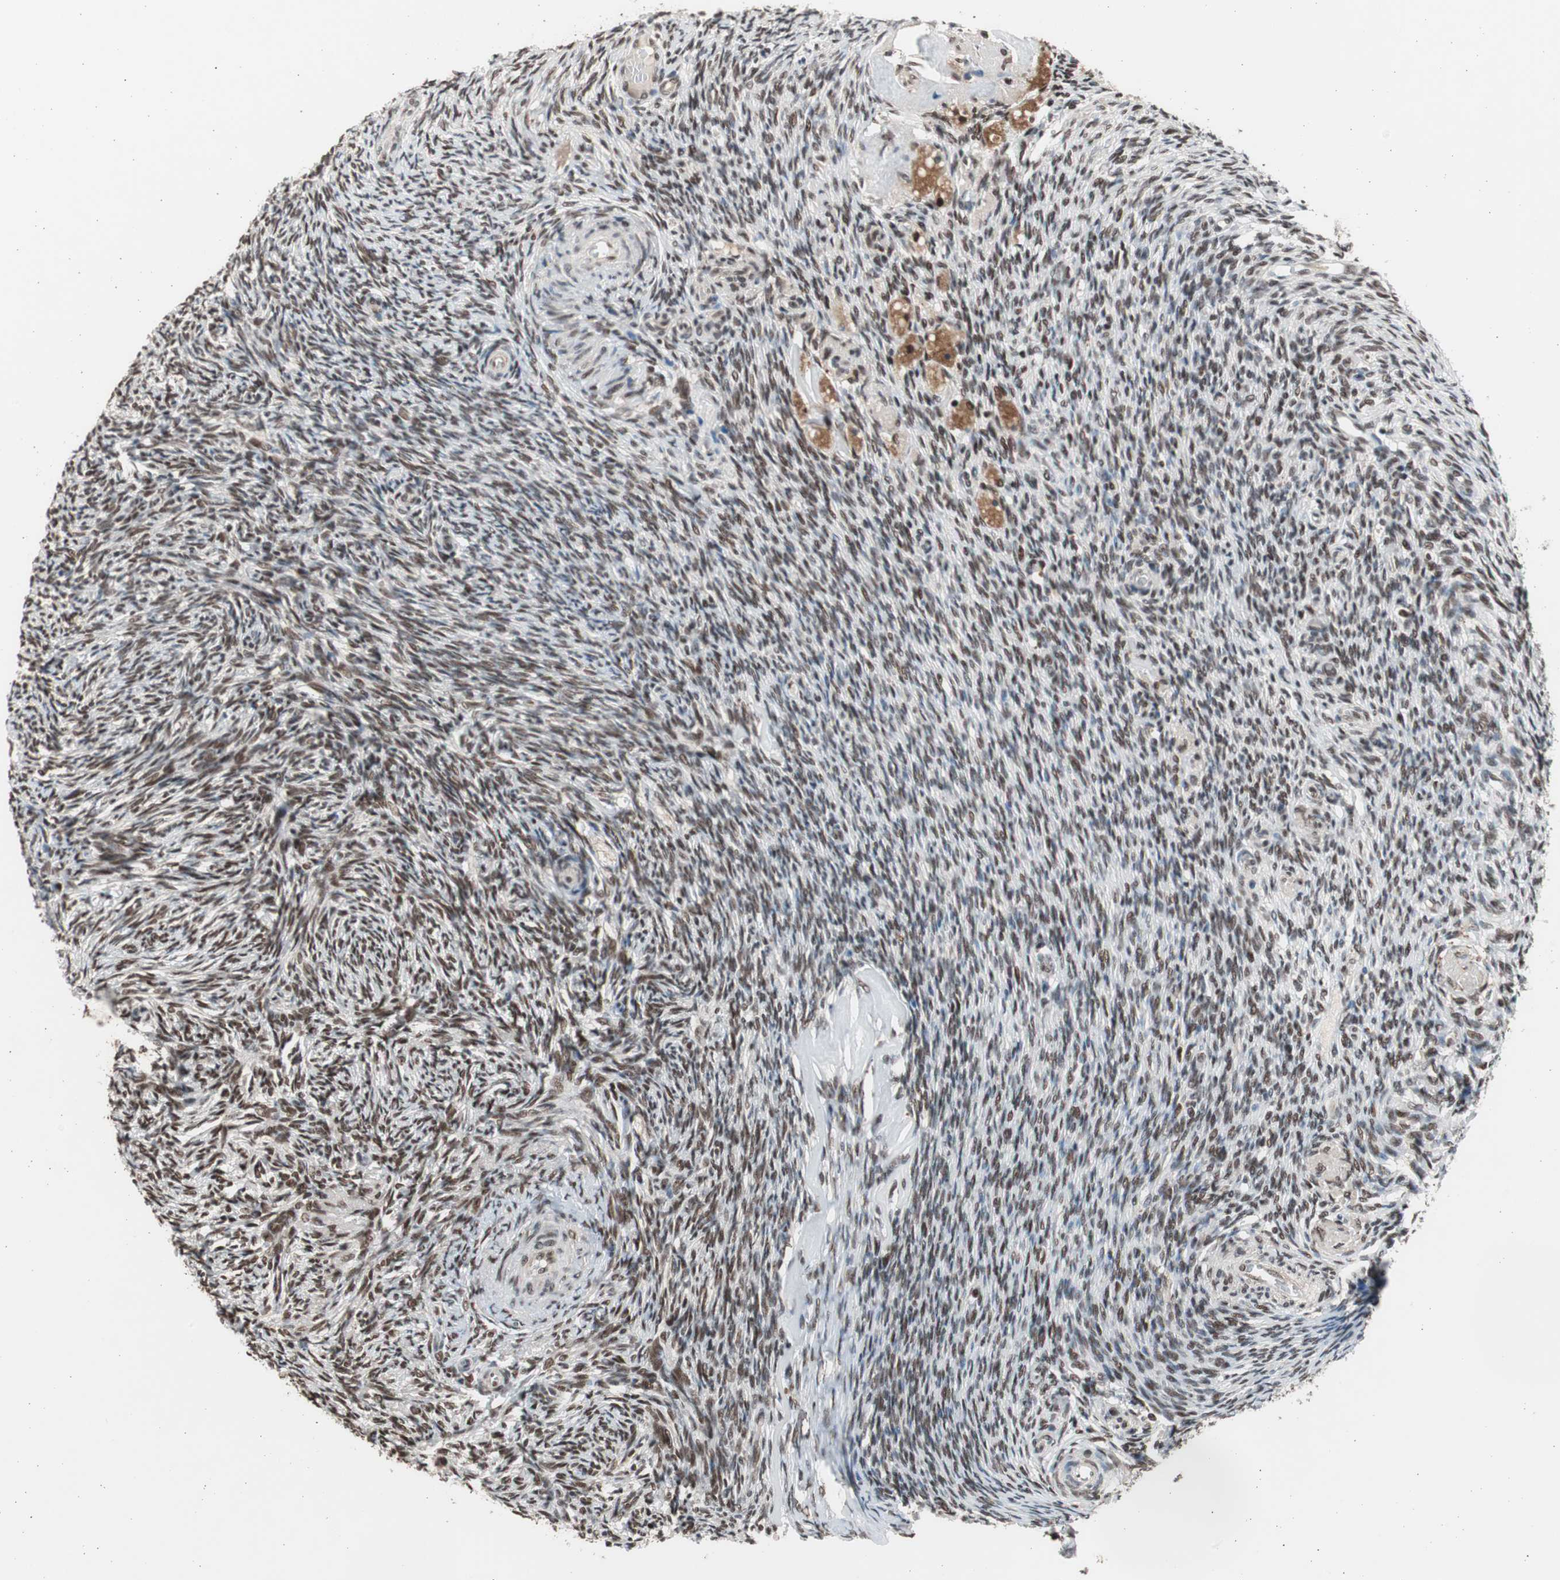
{"staining": {"intensity": "moderate", "quantity": ">75%", "location": "nuclear"}, "tissue": "ovary", "cell_type": "Ovarian stroma cells", "image_type": "normal", "snomed": [{"axis": "morphology", "description": "Normal tissue, NOS"}, {"axis": "topography", "description": "Ovary"}], "caption": "DAB immunohistochemical staining of normal ovary demonstrates moderate nuclear protein staining in approximately >75% of ovarian stroma cells.", "gene": "RPA1", "patient": {"sex": "female", "age": 60}}